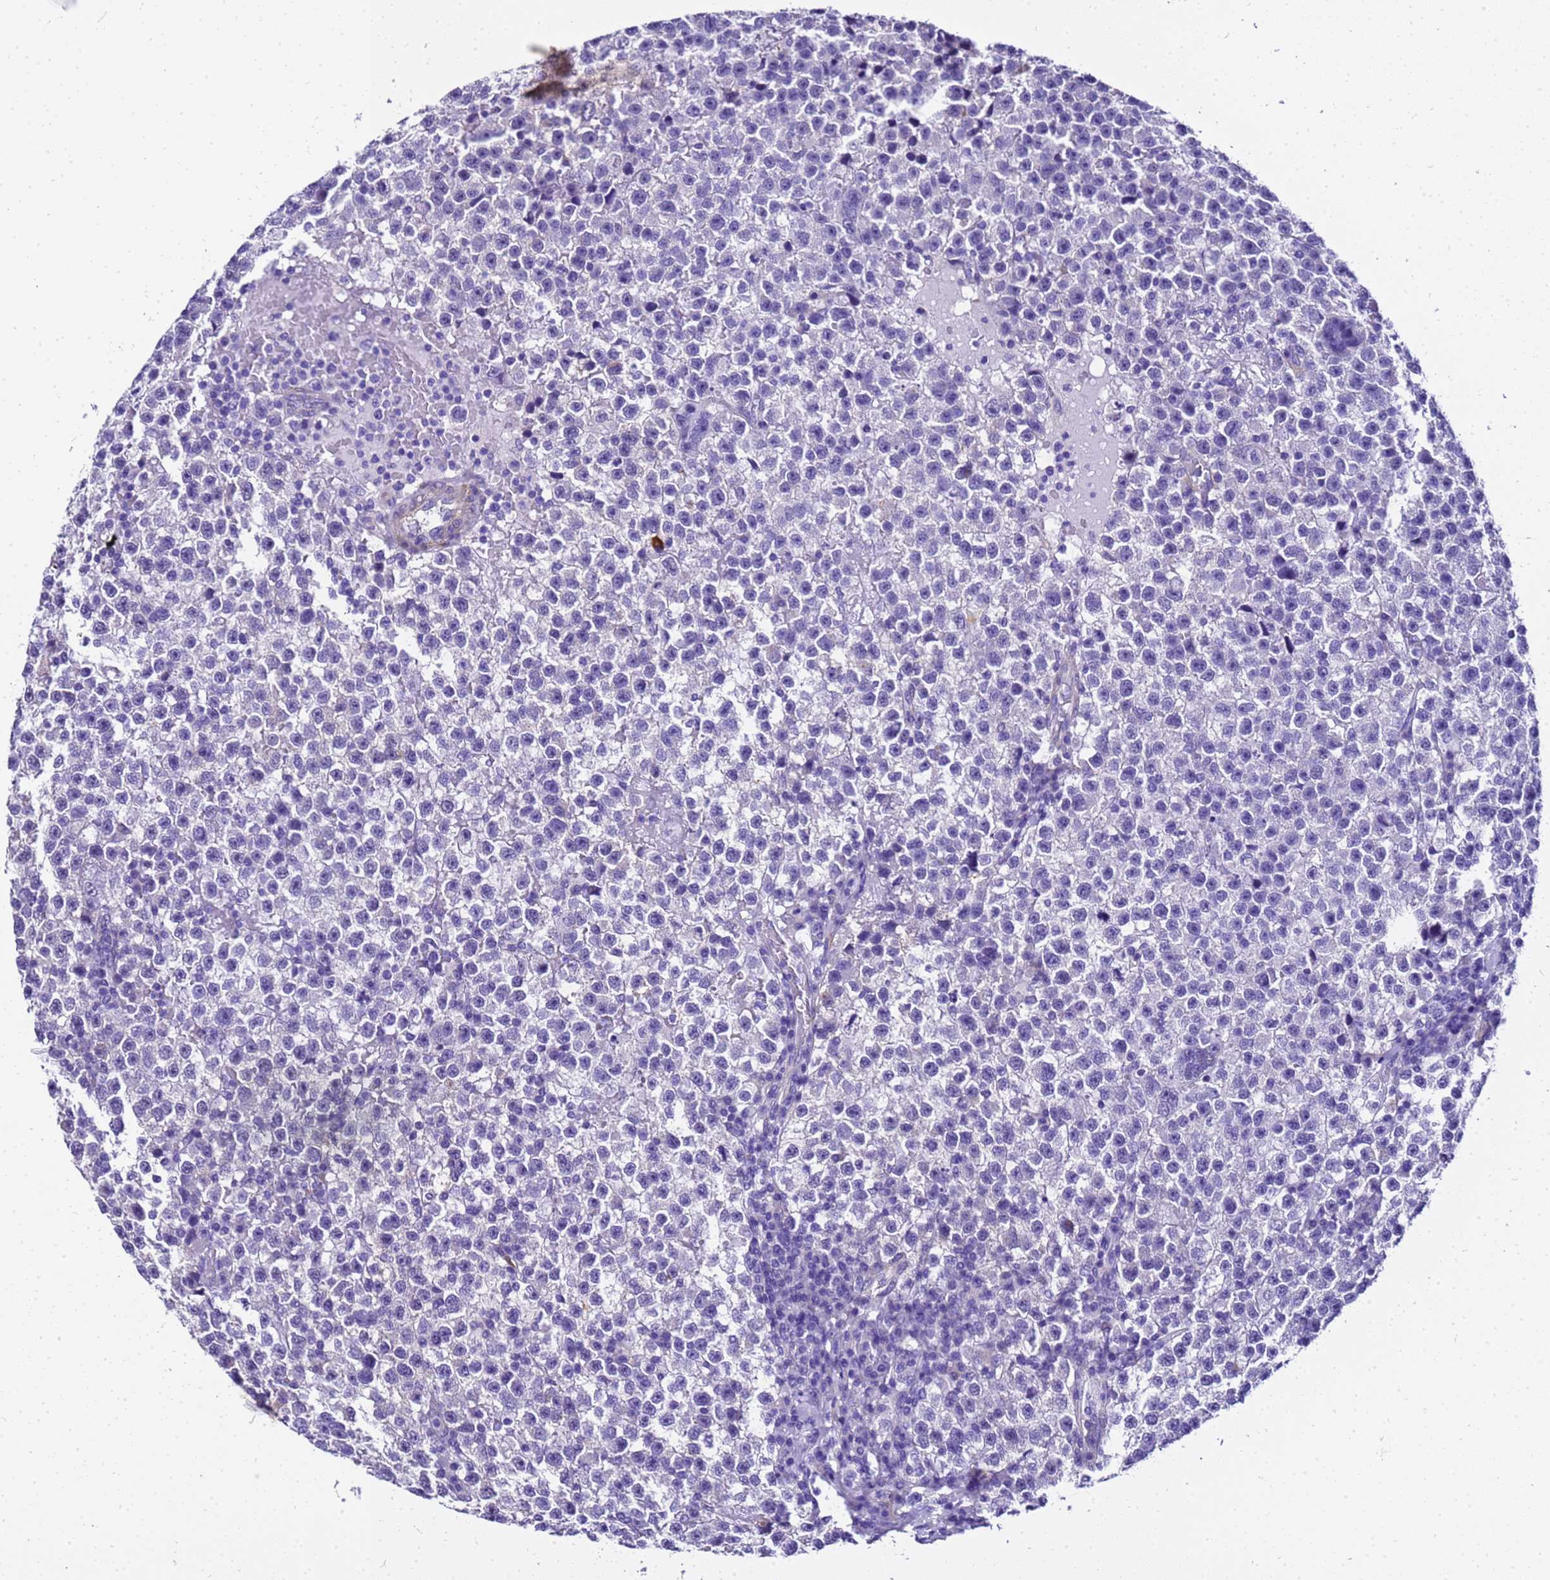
{"staining": {"intensity": "negative", "quantity": "none", "location": "none"}, "tissue": "testis cancer", "cell_type": "Tumor cells", "image_type": "cancer", "snomed": [{"axis": "morphology", "description": "Seminoma, NOS"}, {"axis": "topography", "description": "Testis"}], "caption": "A histopathology image of human testis seminoma is negative for staining in tumor cells.", "gene": "HSPB6", "patient": {"sex": "male", "age": 22}}